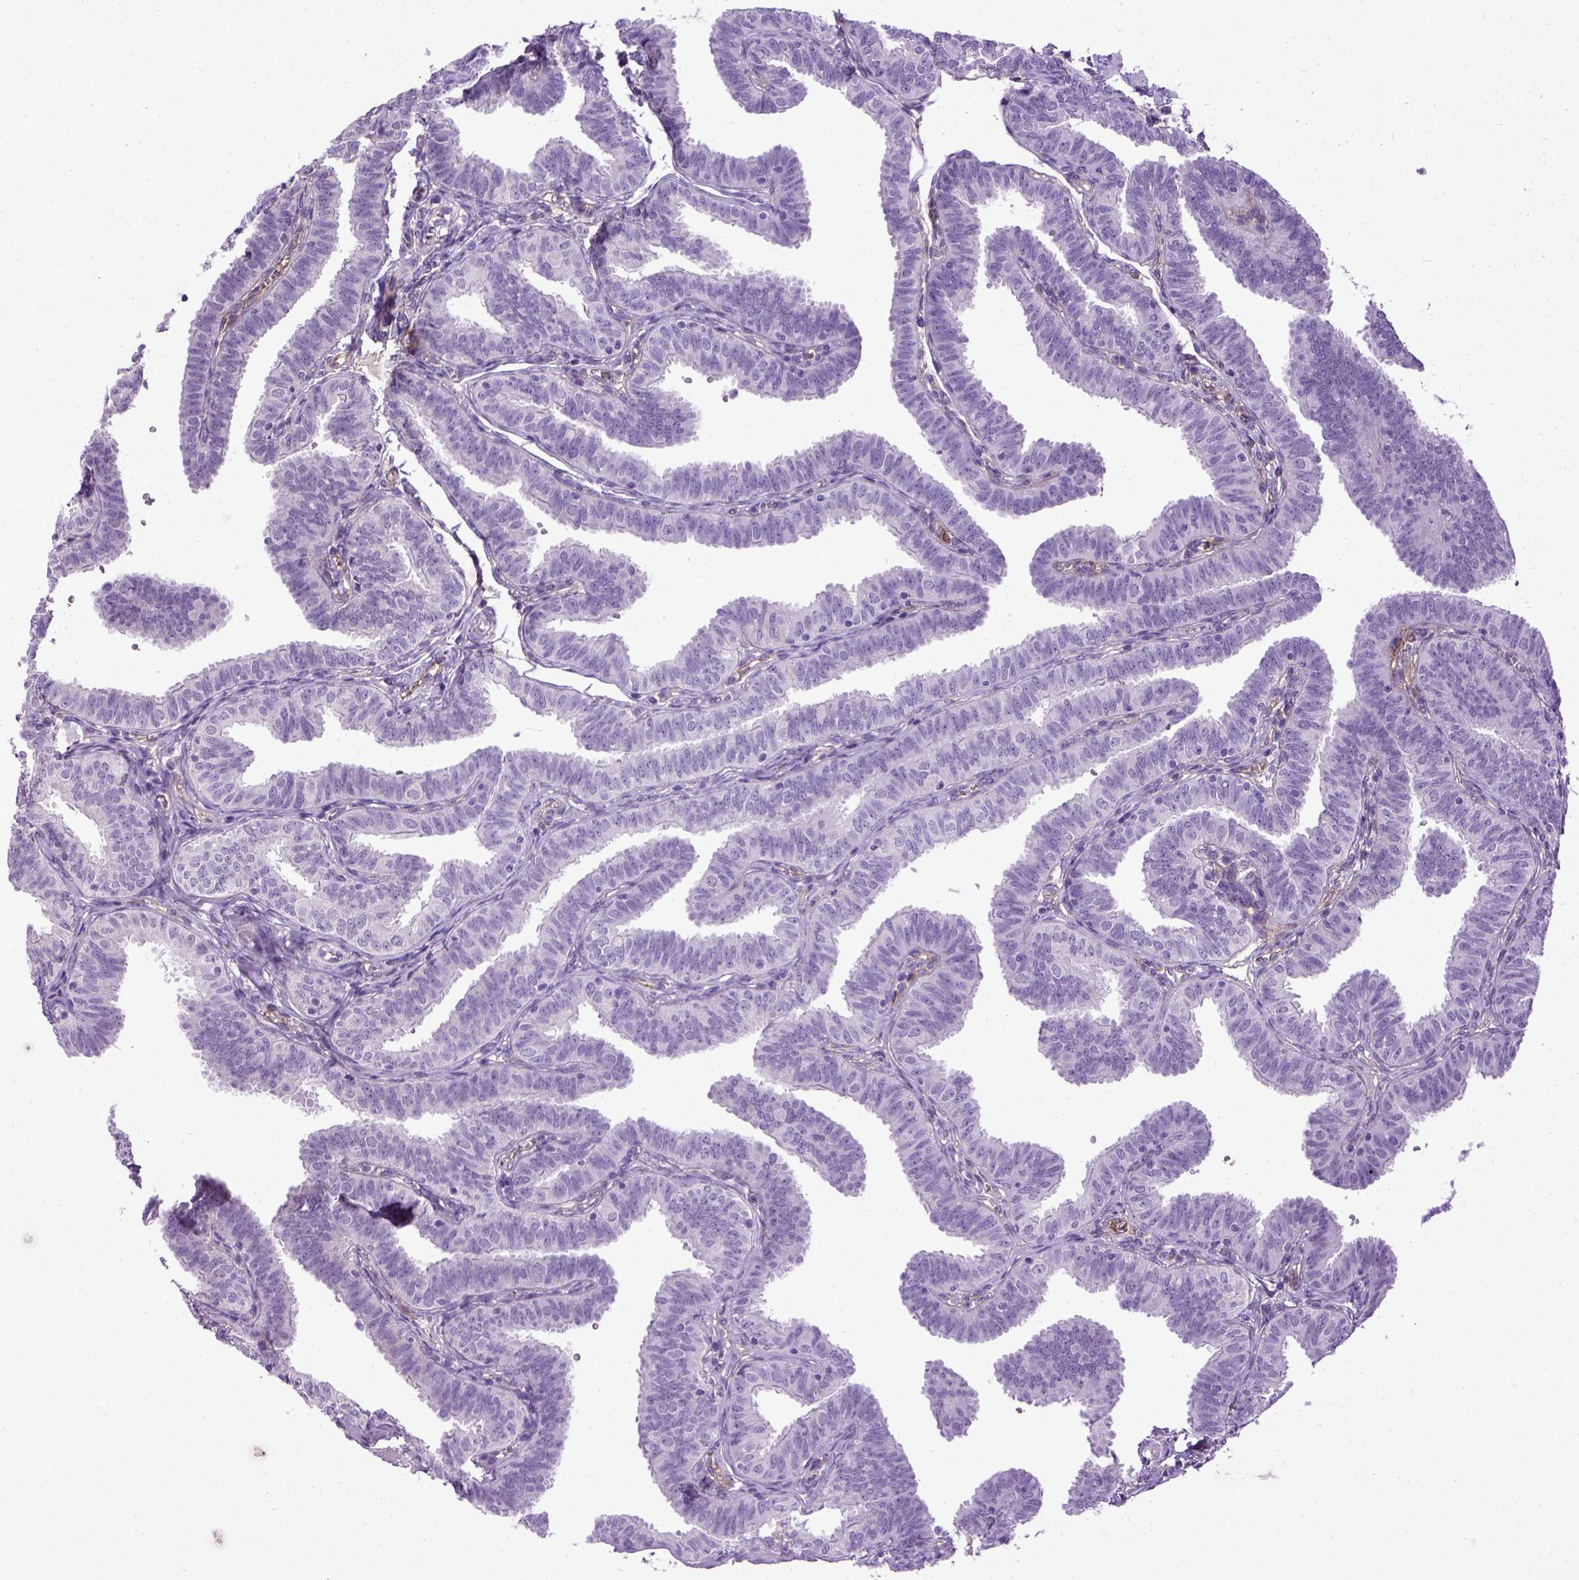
{"staining": {"intensity": "negative", "quantity": "none", "location": "none"}, "tissue": "fallopian tube", "cell_type": "Glandular cells", "image_type": "normal", "snomed": [{"axis": "morphology", "description": "Normal tissue, NOS"}, {"axis": "topography", "description": "Fallopian tube"}], "caption": "Protein analysis of unremarkable fallopian tube demonstrates no significant expression in glandular cells.", "gene": "ENG", "patient": {"sex": "female", "age": 25}}